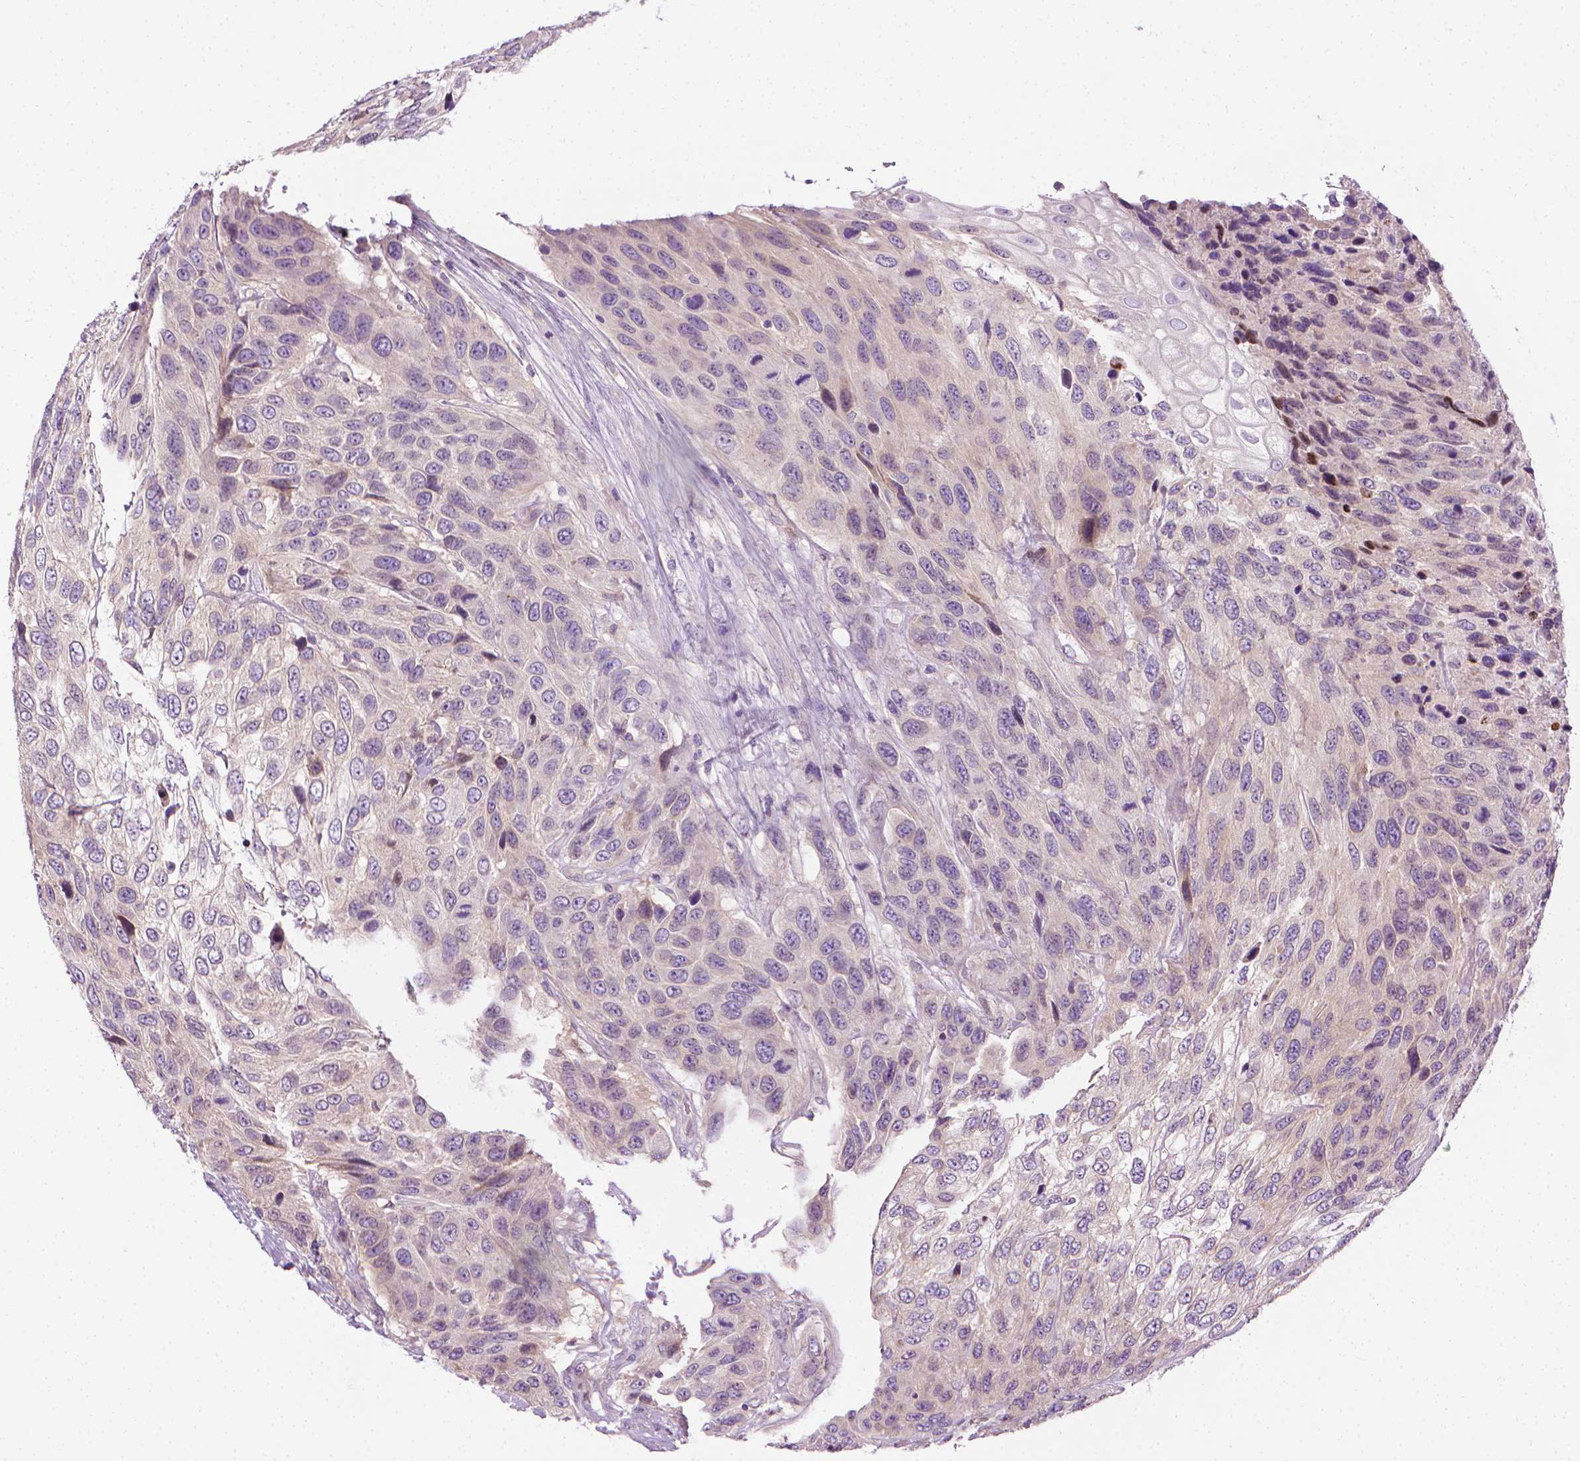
{"staining": {"intensity": "negative", "quantity": "none", "location": "none"}, "tissue": "urothelial cancer", "cell_type": "Tumor cells", "image_type": "cancer", "snomed": [{"axis": "morphology", "description": "Urothelial carcinoma, High grade"}, {"axis": "topography", "description": "Urinary bladder"}], "caption": "IHC photomicrograph of neoplastic tissue: human urothelial carcinoma (high-grade) stained with DAB (3,3'-diaminobenzidine) shows no significant protein positivity in tumor cells. (Immunohistochemistry, brightfield microscopy, high magnification).", "gene": "MCOLN3", "patient": {"sex": "female", "age": 70}}